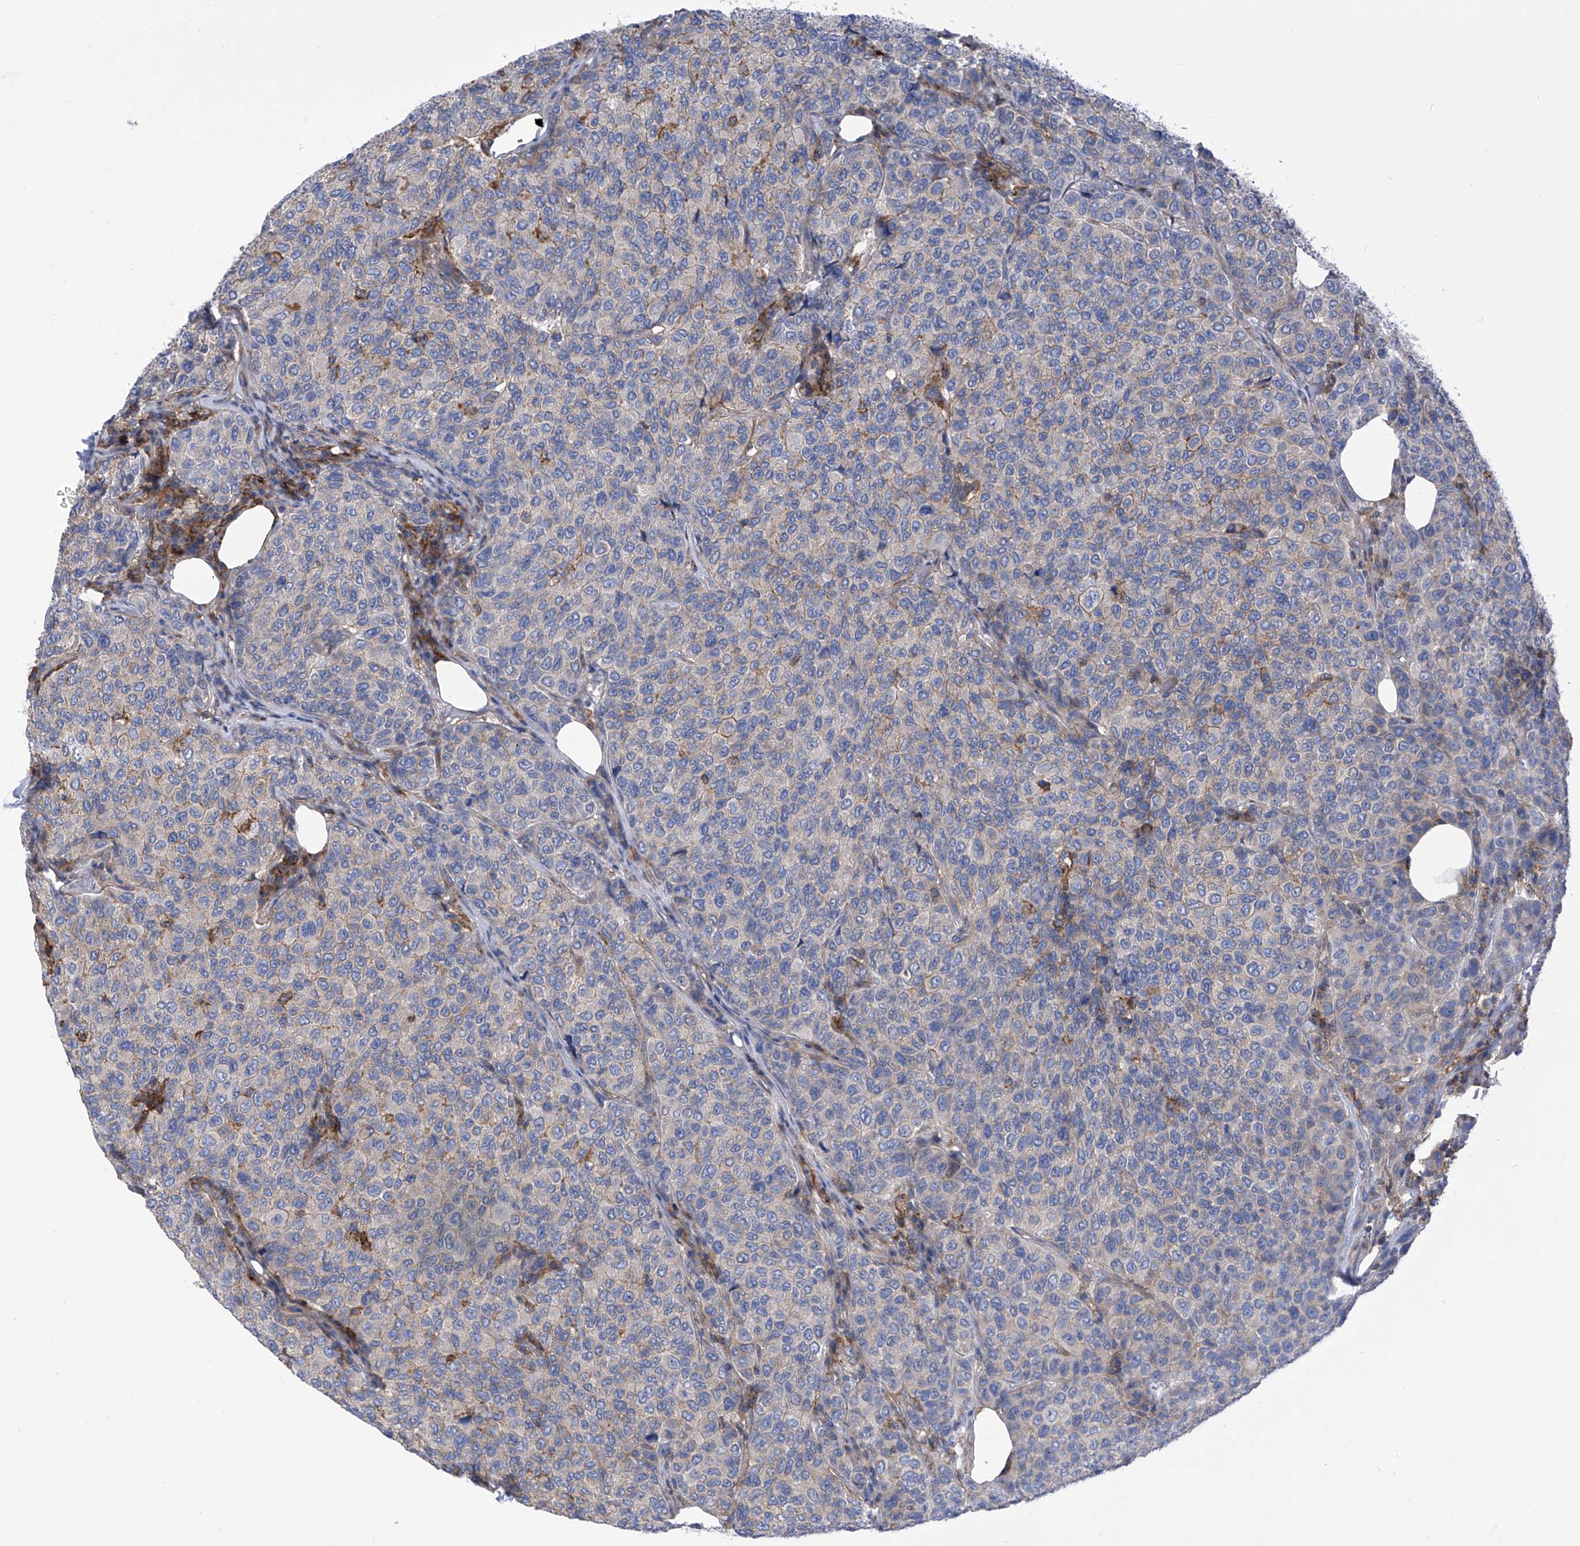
{"staining": {"intensity": "negative", "quantity": "none", "location": "none"}, "tissue": "breast cancer", "cell_type": "Tumor cells", "image_type": "cancer", "snomed": [{"axis": "morphology", "description": "Duct carcinoma"}, {"axis": "topography", "description": "Breast"}], "caption": "This is a photomicrograph of immunohistochemistry staining of breast cancer, which shows no staining in tumor cells.", "gene": "P2RX7", "patient": {"sex": "female", "age": 55}}